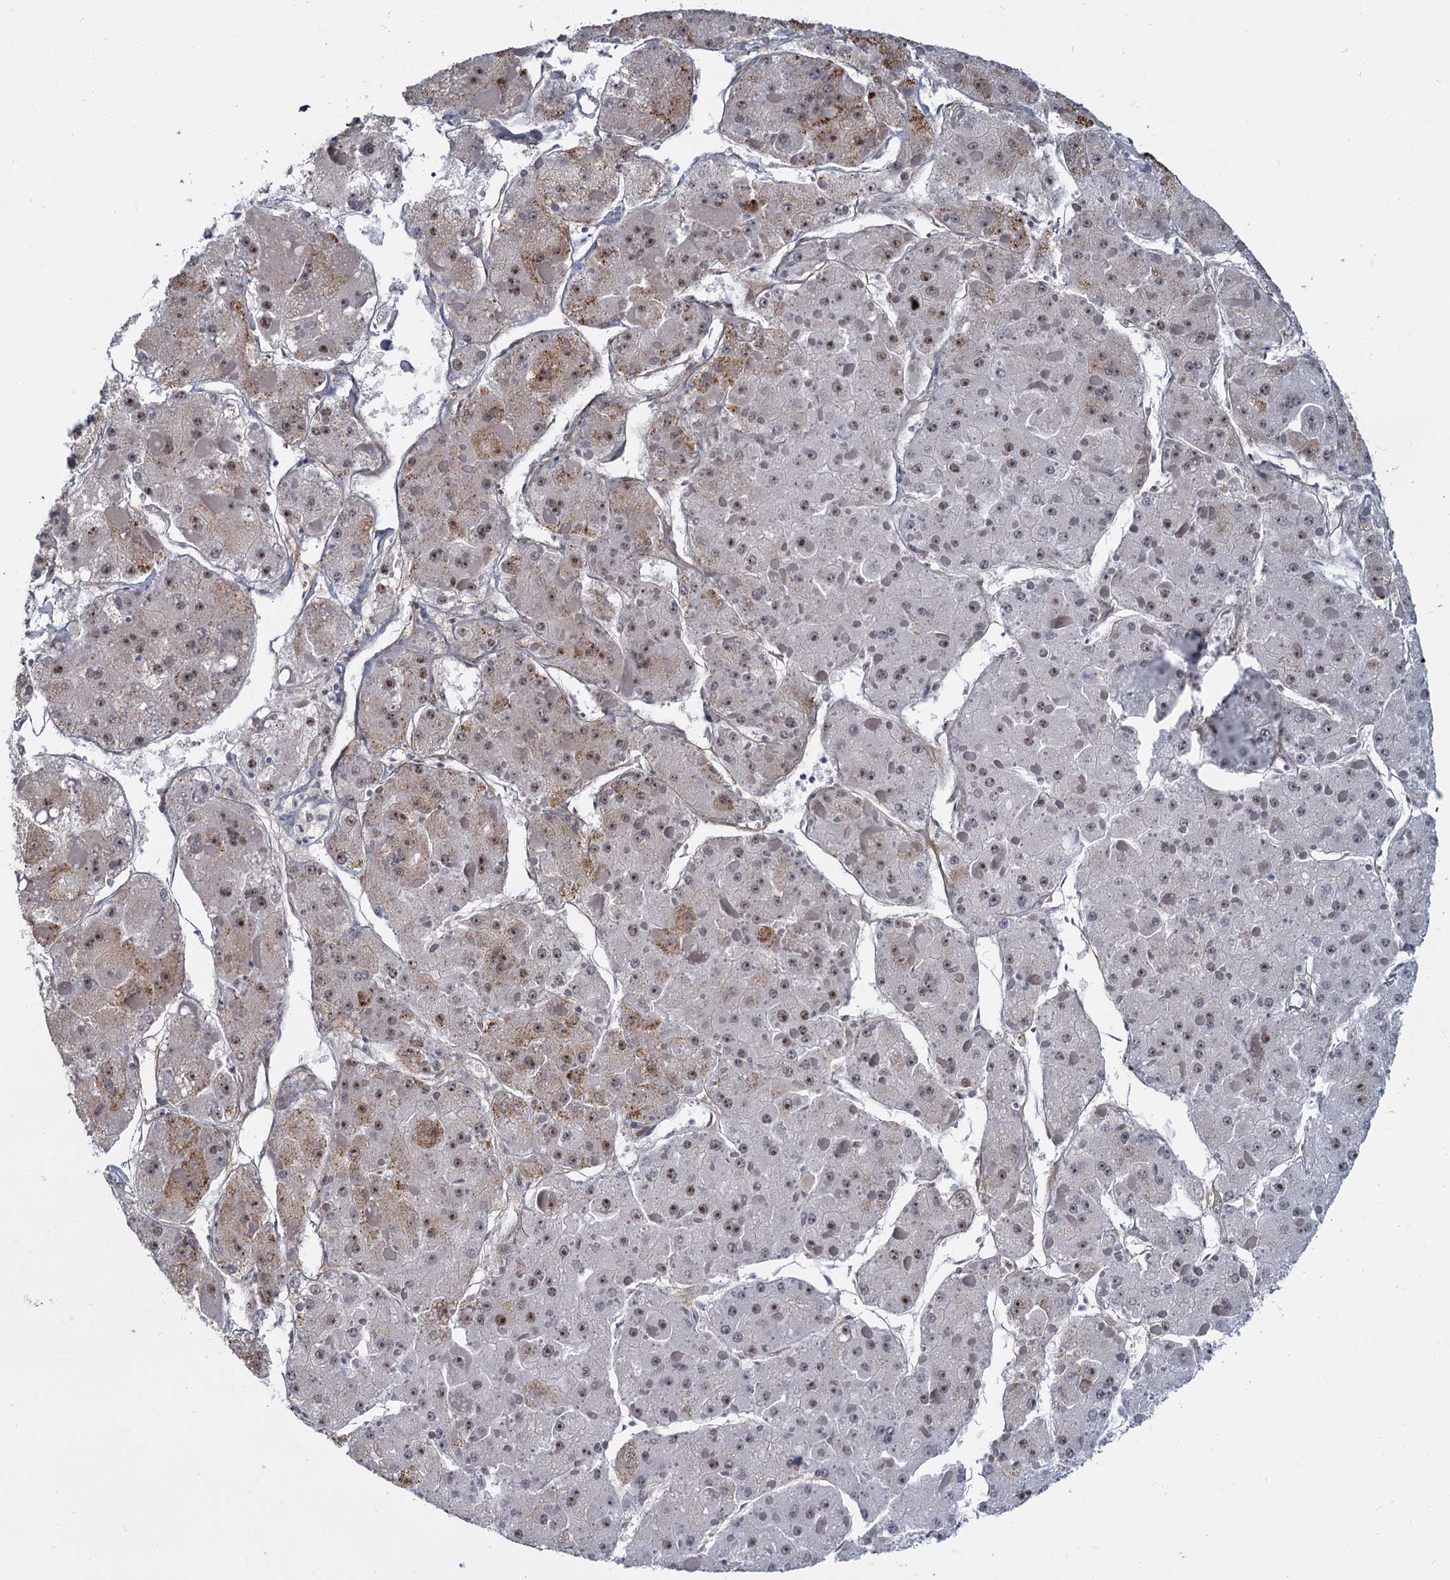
{"staining": {"intensity": "weak", "quantity": "25%-75%", "location": "nuclear"}, "tissue": "liver cancer", "cell_type": "Tumor cells", "image_type": "cancer", "snomed": [{"axis": "morphology", "description": "Carcinoma, Hepatocellular, NOS"}, {"axis": "topography", "description": "Liver"}], "caption": "Brown immunohistochemical staining in human liver cancer exhibits weak nuclear expression in about 25%-75% of tumor cells. (DAB (3,3'-diaminobenzidine) IHC with brightfield microscopy, high magnification).", "gene": "RPRD1A", "patient": {"sex": "female", "age": 73}}